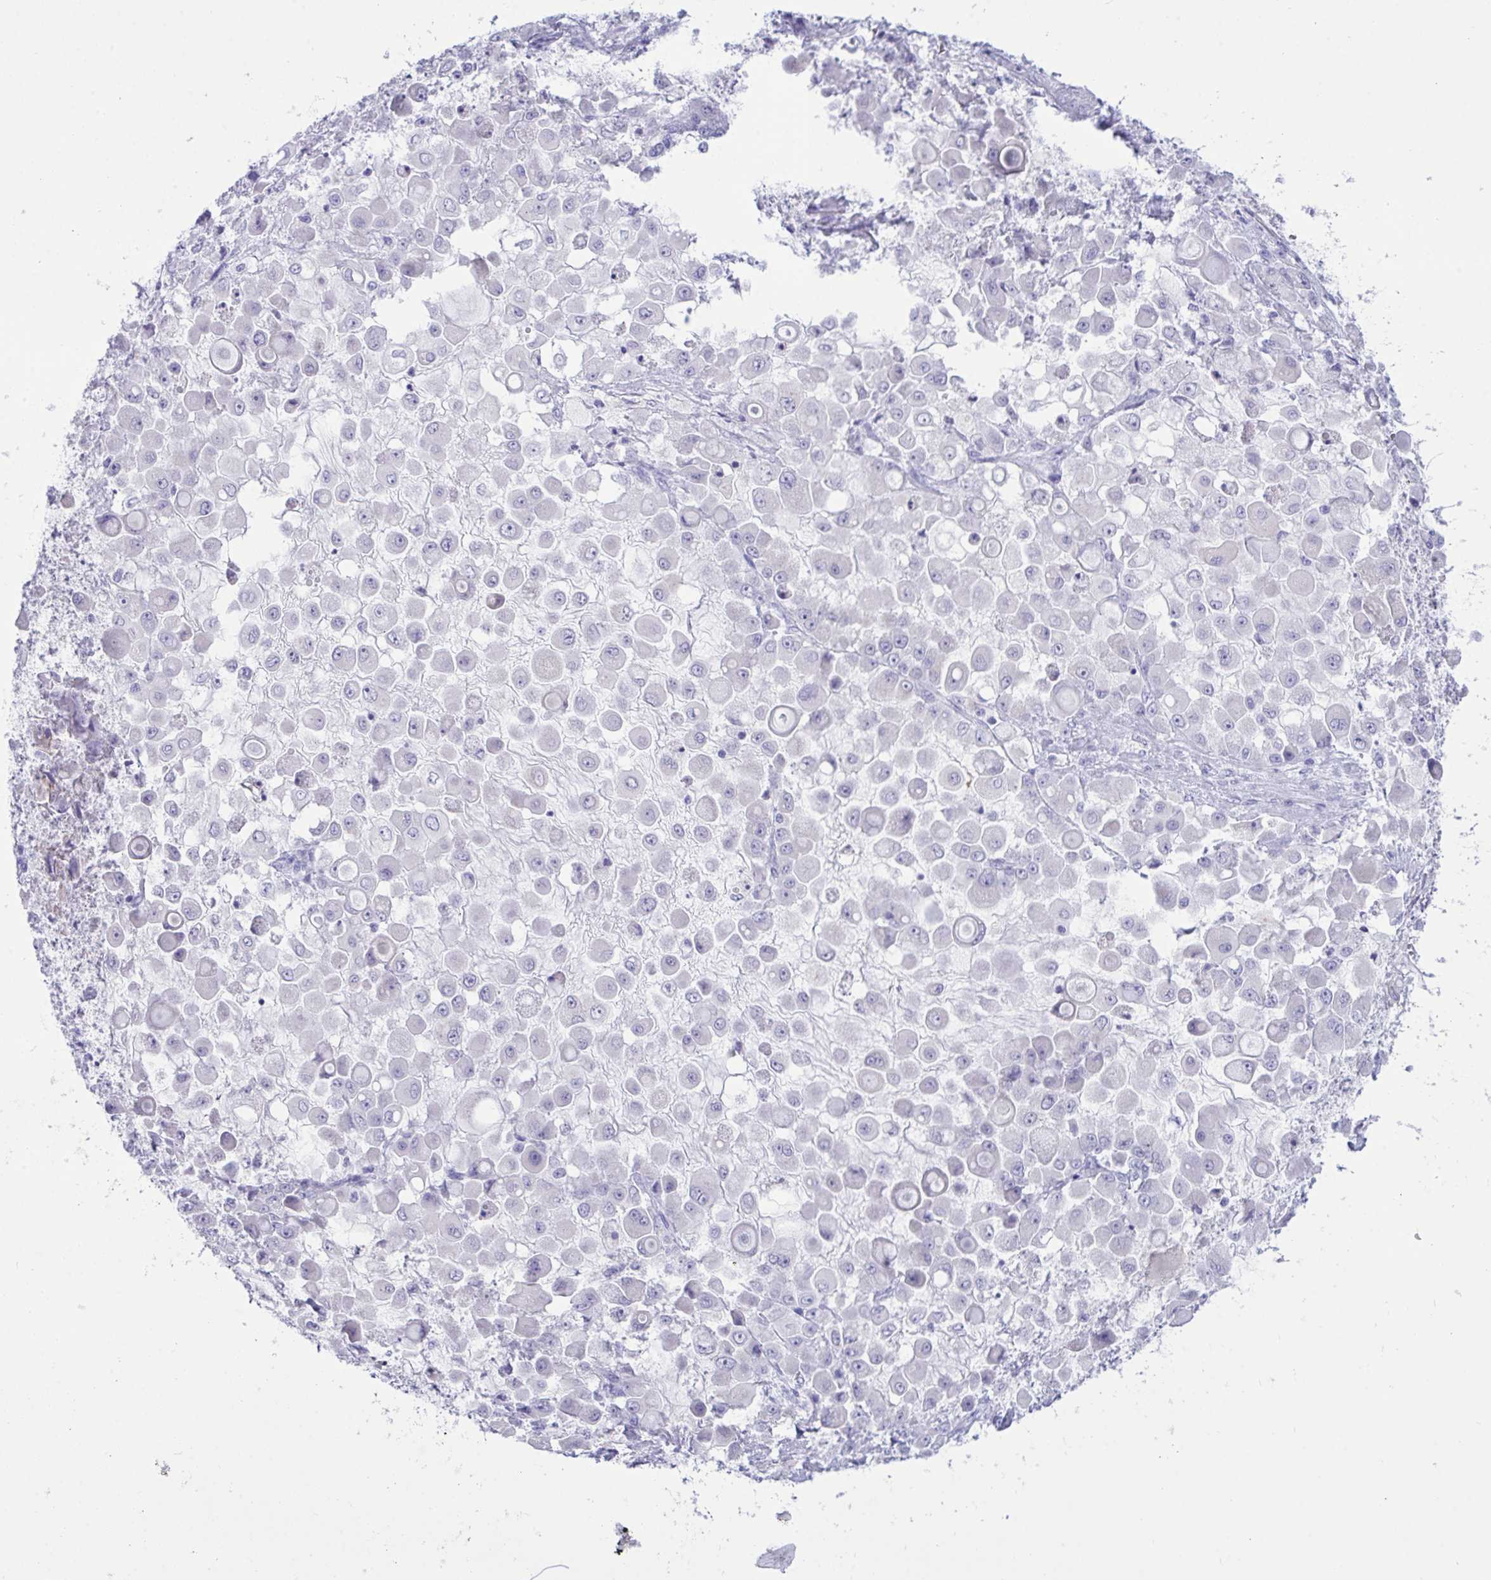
{"staining": {"intensity": "negative", "quantity": "none", "location": "none"}, "tissue": "stomach cancer", "cell_type": "Tumor cells", "image_type": "cancer", "snomed": [{"axis": "morphology", "description": "Adenocarcinoma, NOS"}, {"axis": "topography", "description": "Stomach"}], "caption": "A high-resolution histopathology image shows immunohistochemistry staining of stomach cancer (adenocarcinoma), which exhibits no significant expression in tumor cells. (DAB IHC, high magnification).", "gene": "GLB1L2", "patient": {"sex": "female", "age": 76}}